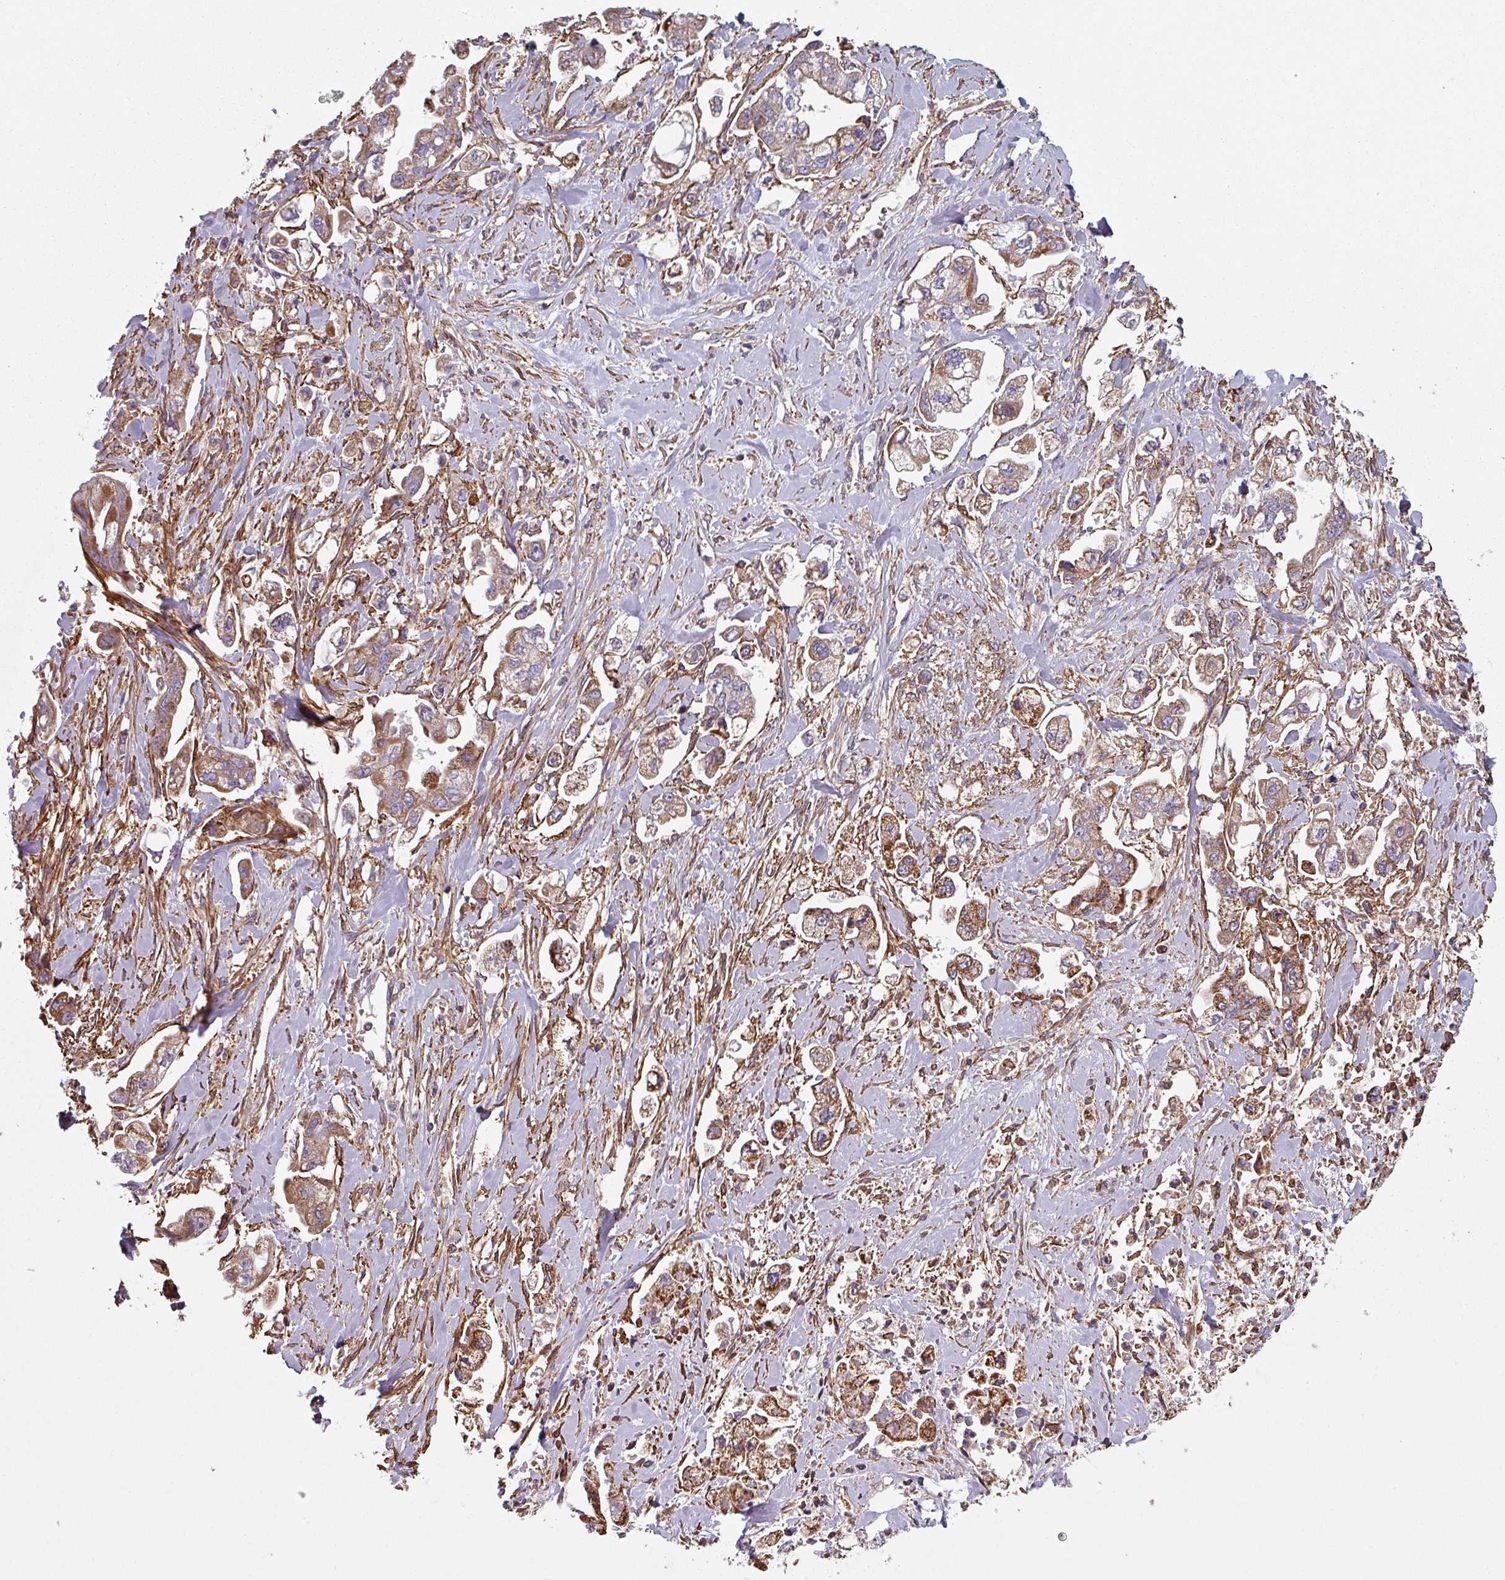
{"staining": {"intensity": "moderate", "quantity": ">75%", "location": "cytoplasmic/membranous"}, "tissue": "stomach cancer", "cell_type": "Tumor cells", "image_type": "cancer", "snomed": [{"axis": "morphology", "description": "Adenocarcinoma, NOS"}, {"axis": "topography", "description": "Stomach"}], "caption": "Immunohistochemical staining of human adenocarcinoma (stomach) shows medium levels of moderate cytoplasmic/membranous staining in approximately >75% of tumor cells.", "gene": "GSTA4", "patient": {"sex": "male", "age": 62}}